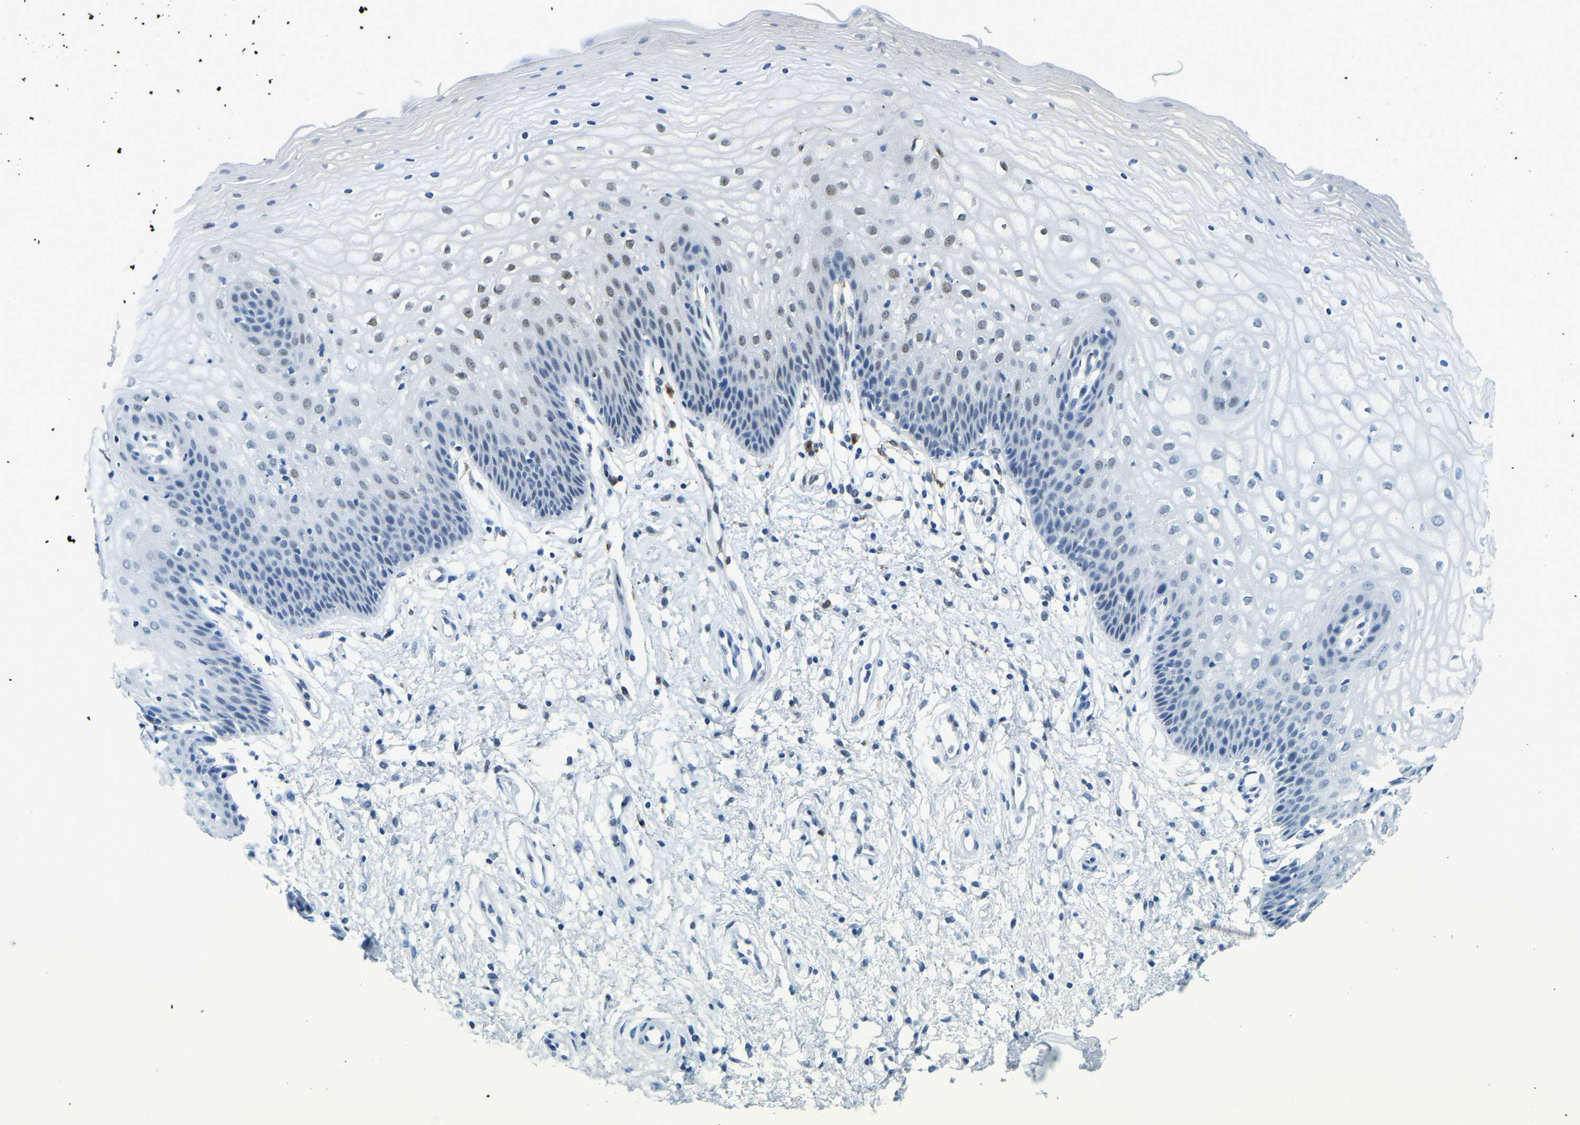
{"staining": {"intensity": "weak", "quantity": "<25%", "location": "nuclear"}, "tissue": "vagina", "cell_type": "Squamous epithelial cells", "image_type": "normal", "snomed": [{"axis": "morphology", "description": "Normal tissue, NOS"}, {"axis": "topography", "description": "Vagina"}], "caption": "Vagina was stained to show a protein in brown. There is no significant expression in squamous epithelial cells. (DAB (3,3'-diaminobenzidine) immunohistochemistry (IHC), high magnification).", "gene": "NANS", "patient": {"sex": "female", "age": 34}}